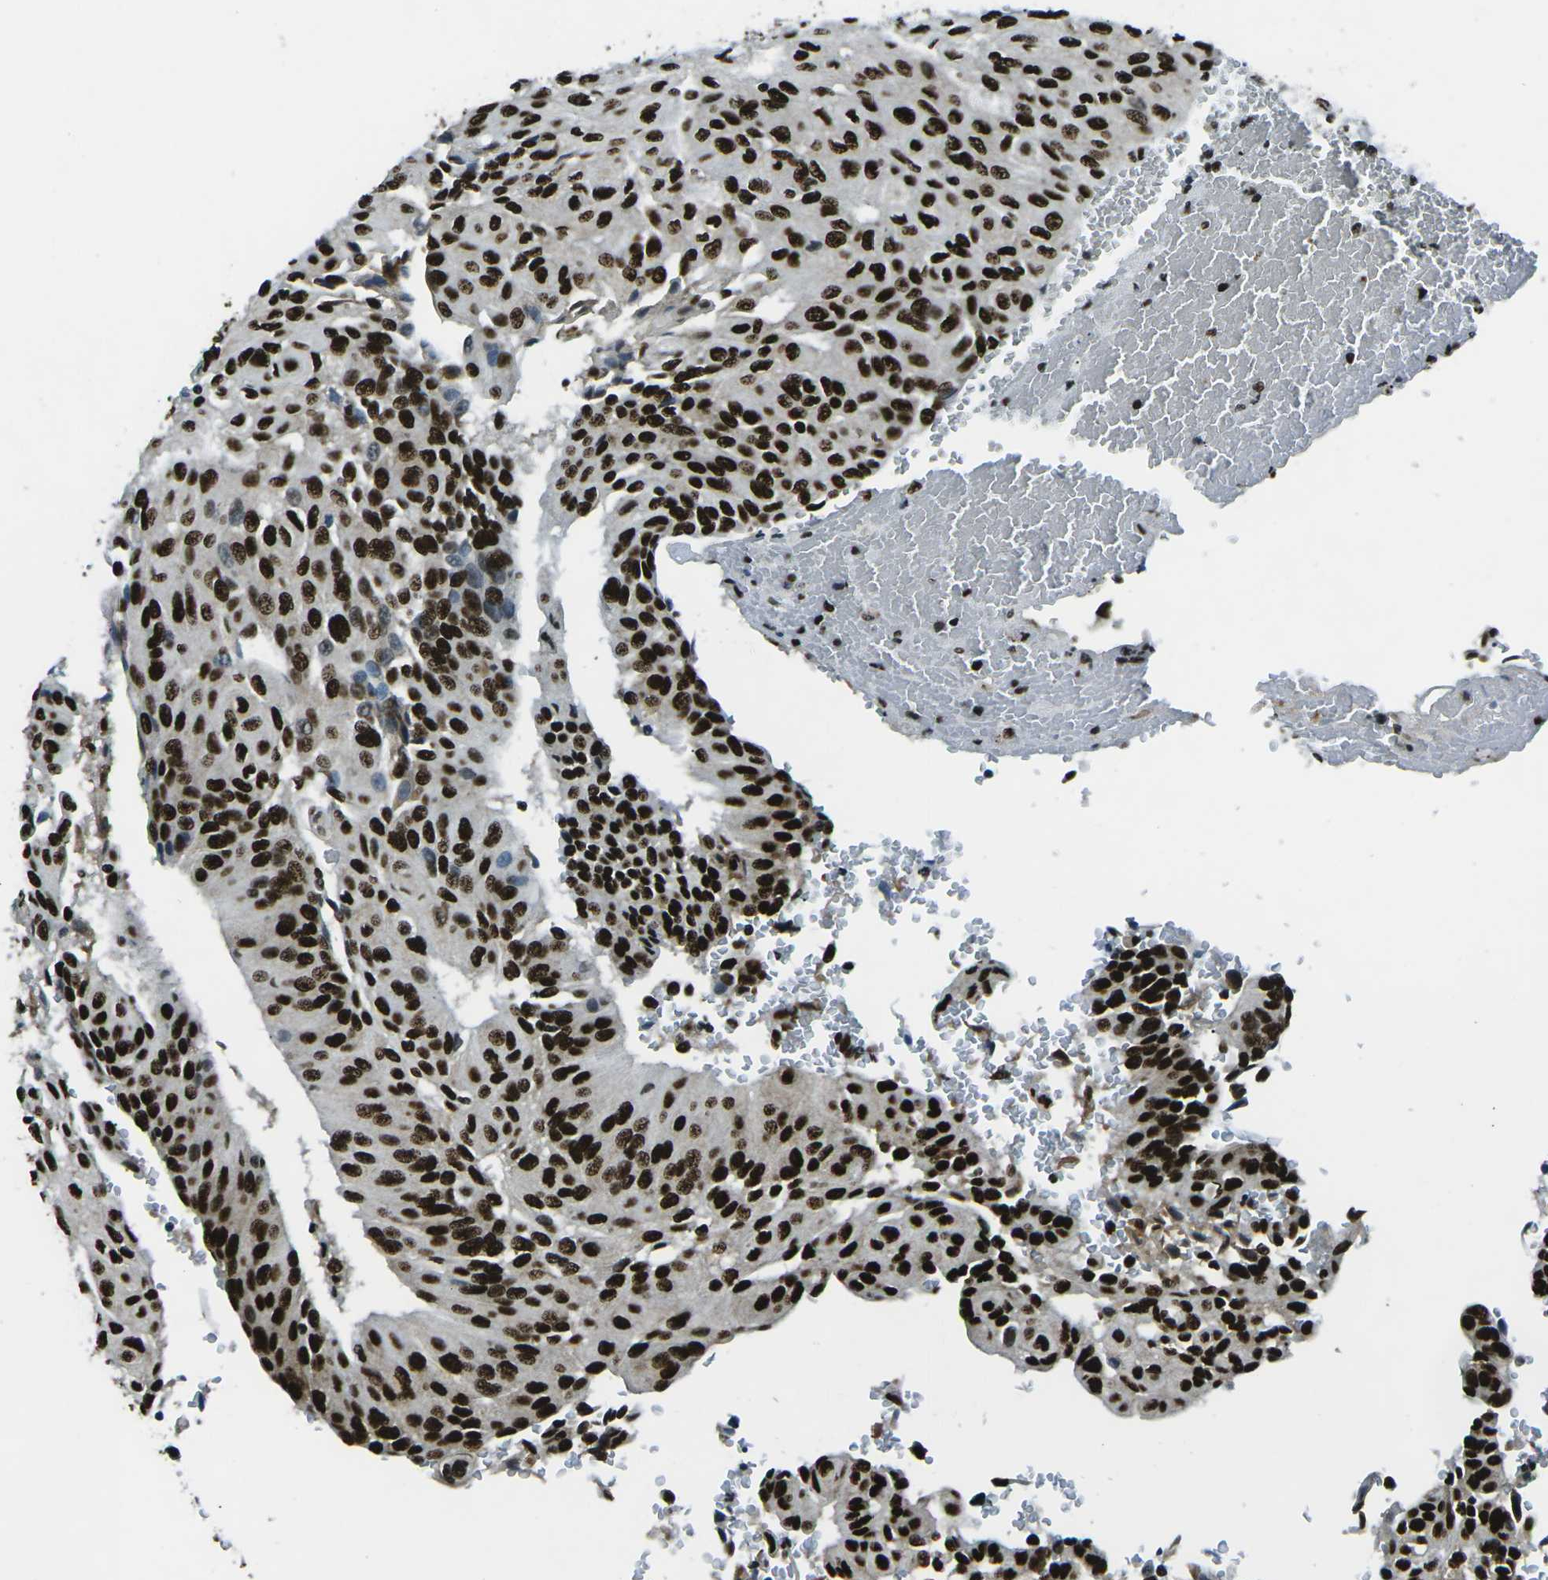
{"staining": {"intensity": "strong", "quantity": ">75%", "location": "nuclear"}, "tissue": "urothelial cancer", "cell_type": "Tumor cells", "image_type": "cancer", "snomed": [{"axis": "morphology", "description": "Urothelial carcinoma, High grade"}, {"axis": "topography", "description": "Urinary bladder"}], "caption": "High-magnification brightfield microscopy of urothelial cancer stained with DAB (brown) and counterstained with hematoxylin (blue). tumor cells exhibit strong nuclear staining is identified in about>75% of cells.", "gene": "HNRNPL", "patient": {"sex": "male", "age": 66}}